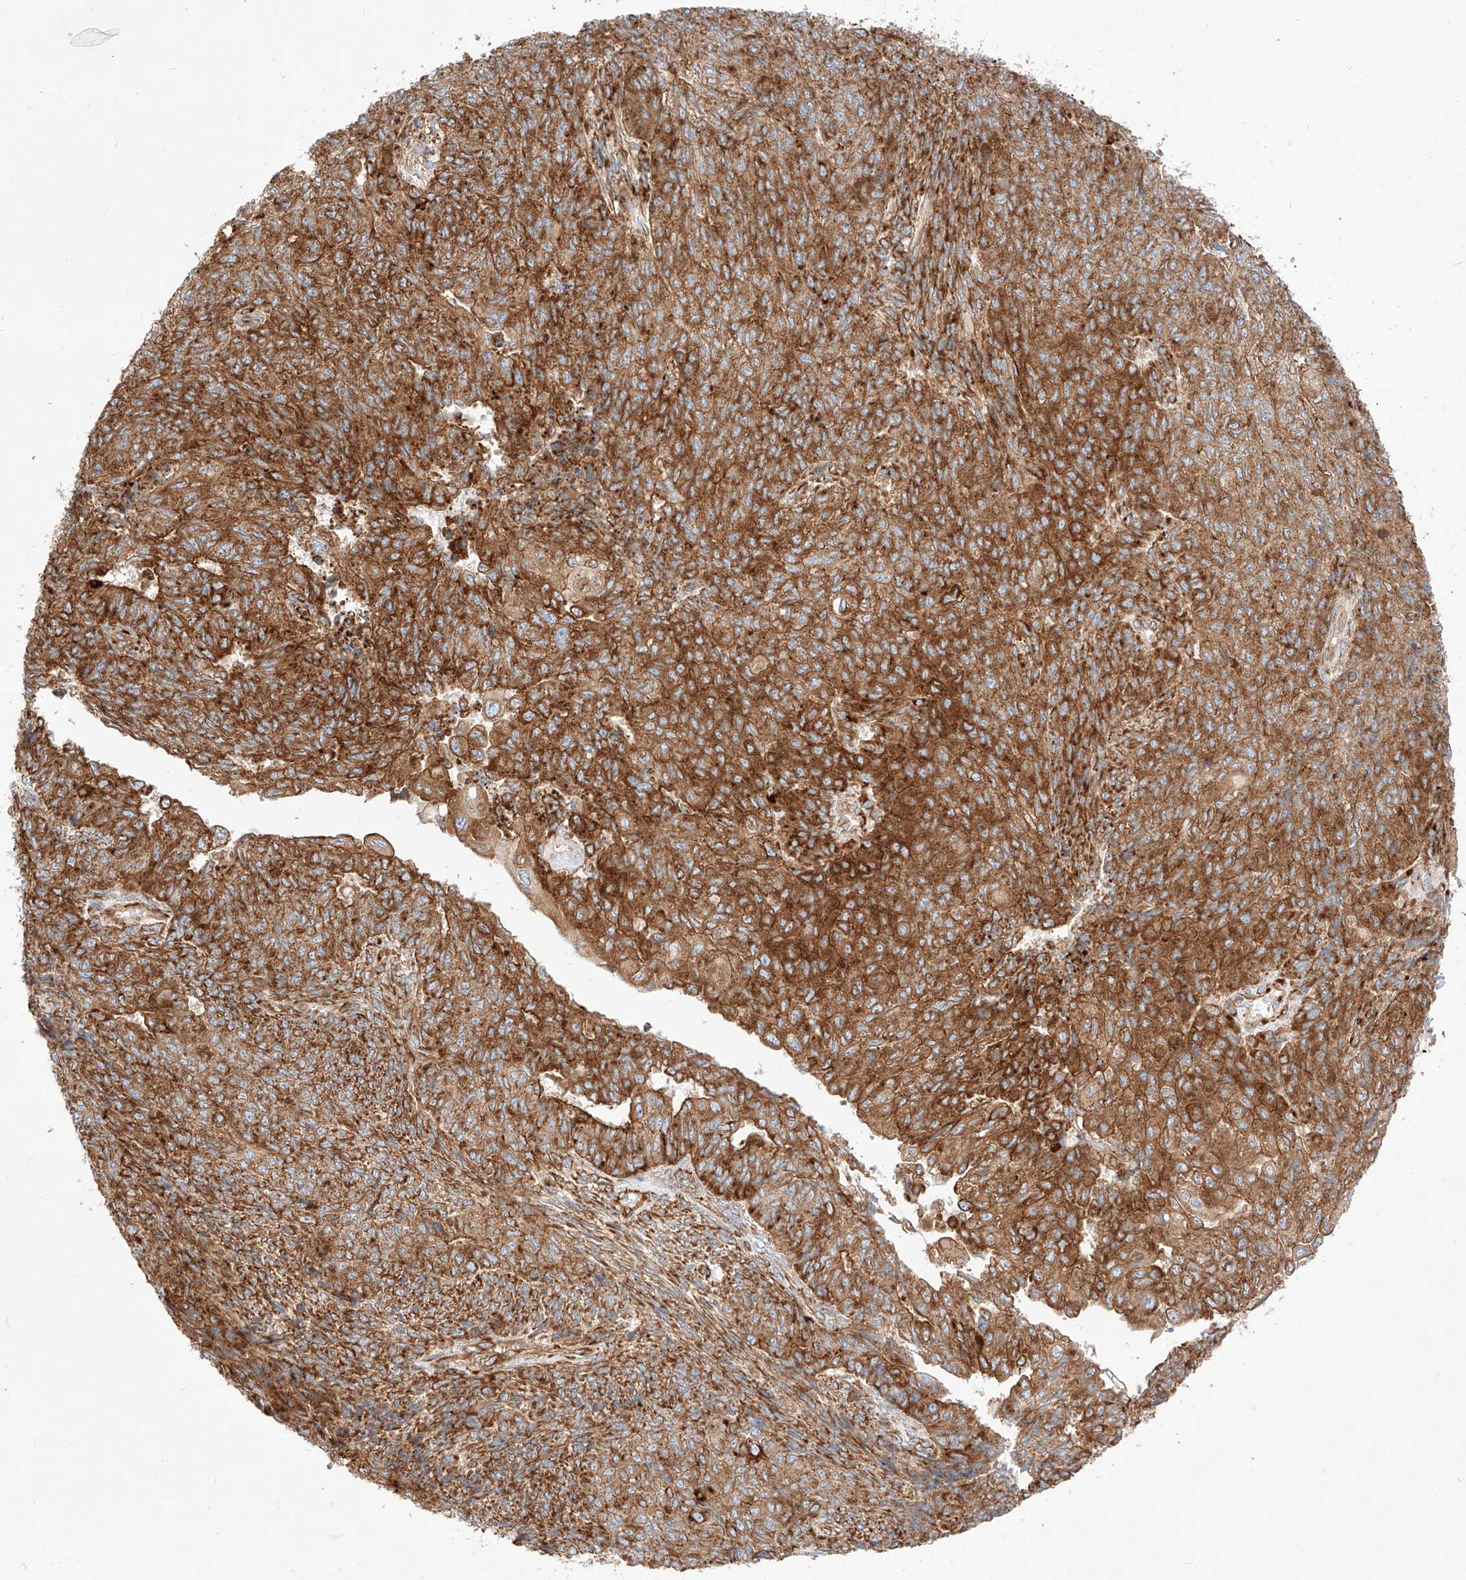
{"staining": {"intensity": "strong", "quantity": ">75%", "location": "cytoplasmic/membranous"}, "tissue": "endometrial cancer", "cell_type": "Tumor cells", "image_type": "cancer", "snomed": [{"axis": "morphology", "description": "Adenocarcinoma, NOS"}, {"axis": "topography", "description": "Endometrium"}], "caption": "An immunohistochemistry micrograph of neoplastic tissue is shown. Protein staining in brown shows strong cytoplasmic/membranous positivity in endometrial adenocarcinoma within tumor cells.", "gene": "CSGALNACT2", "patient": {"sex": "female", "age": 32}}